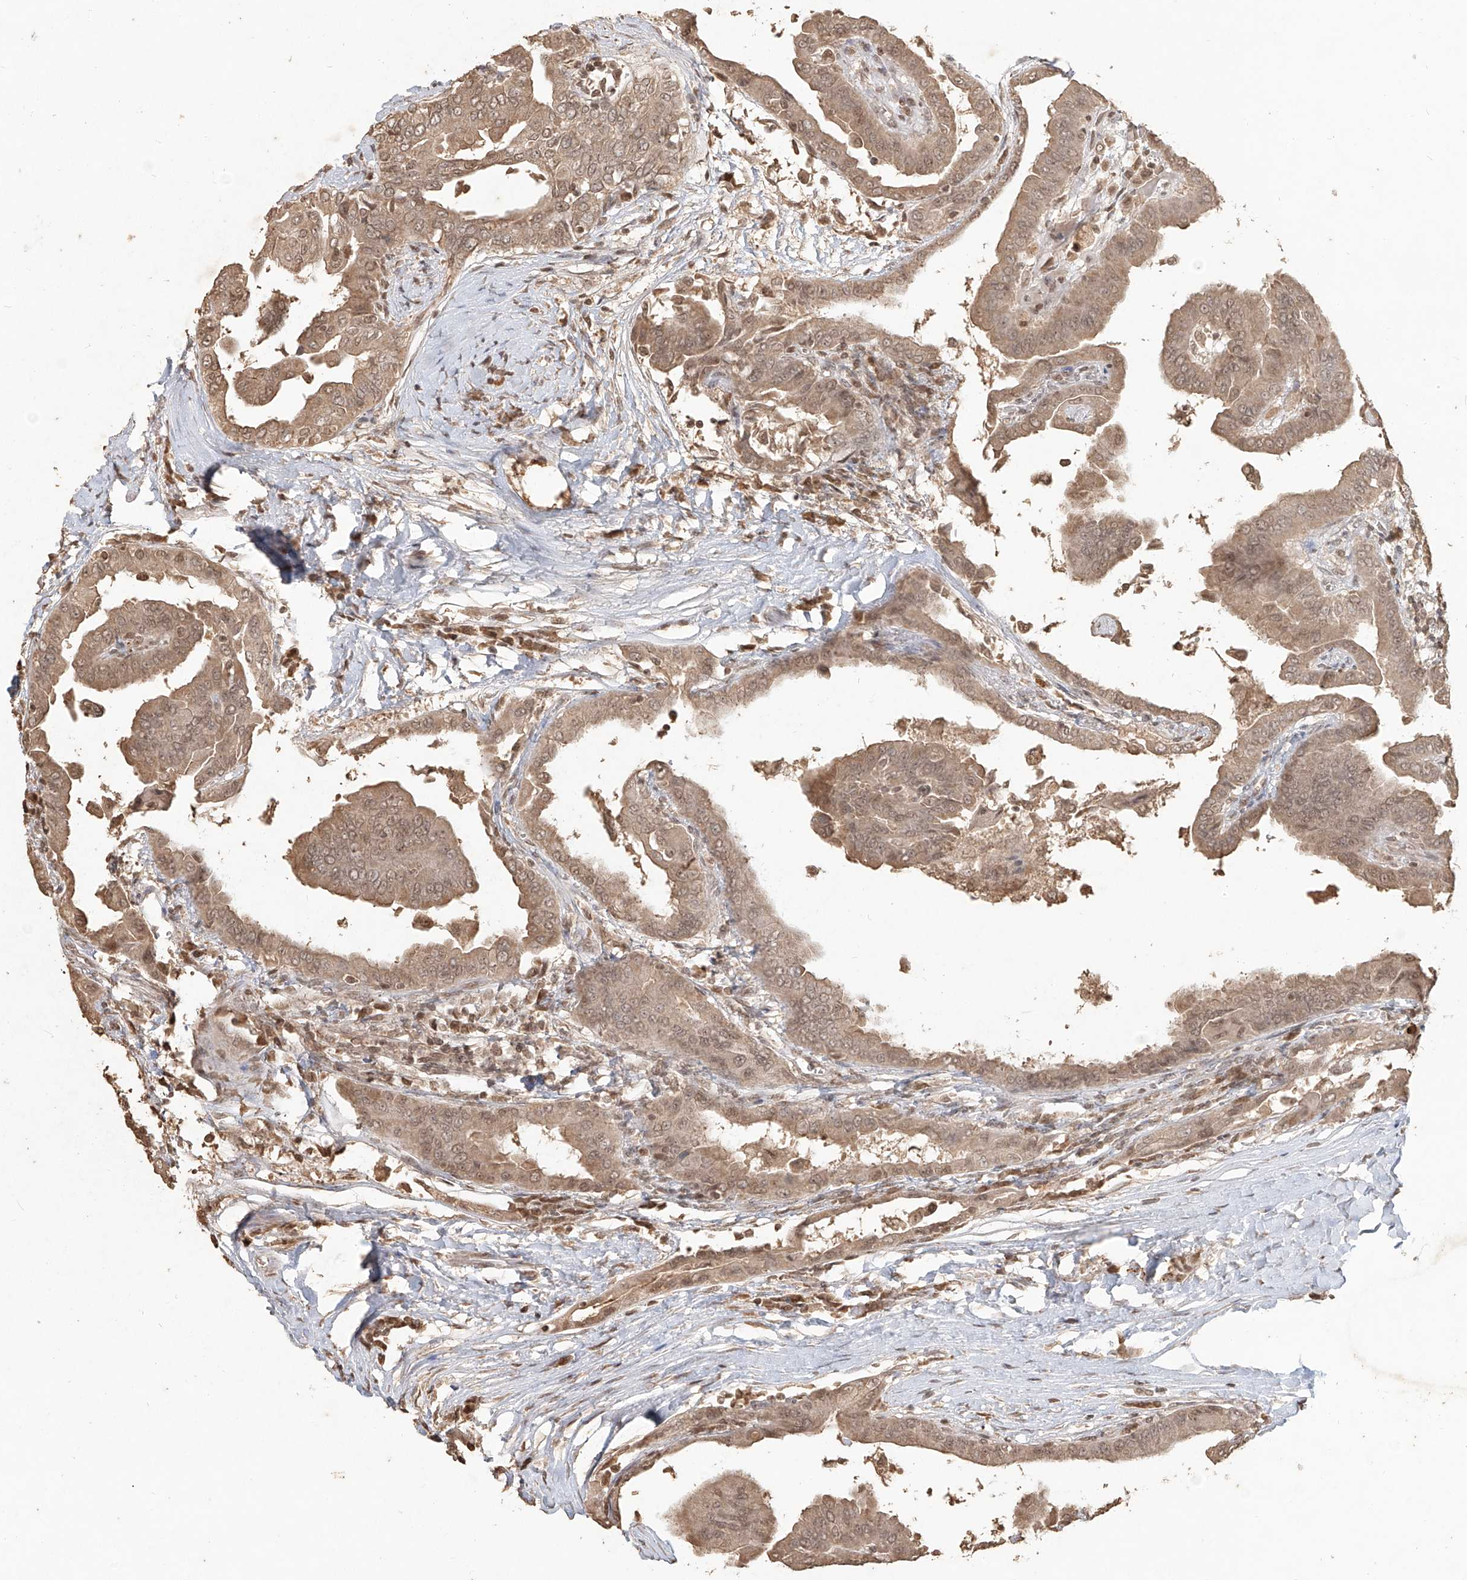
{"staining": {"intensity": "moderate", "quantity": ">75%", "location": "cytoplasmic/membranous,nuclear"}, "tissue": "thyroid cancer", "cell_type": "Tumor cells", "image_type": "cancer", "snomed": [{"axis": "morphology", "description": "Papillary adenocarcinoma, NOS"}, {"axis": "topography", "description": "Thyroid gland"}], "caption": "Immunohistochemical staining of thyroid cancer exhibits medium levels of moderate cytoplasmic/membranous and nuclear protein expression in about >75% of tumor cells. (DAB IHC, brown staining for protein, blue staining for nuclei).", "gene": "UBE2K", "patient": {"sex": "male", "age": 33}}